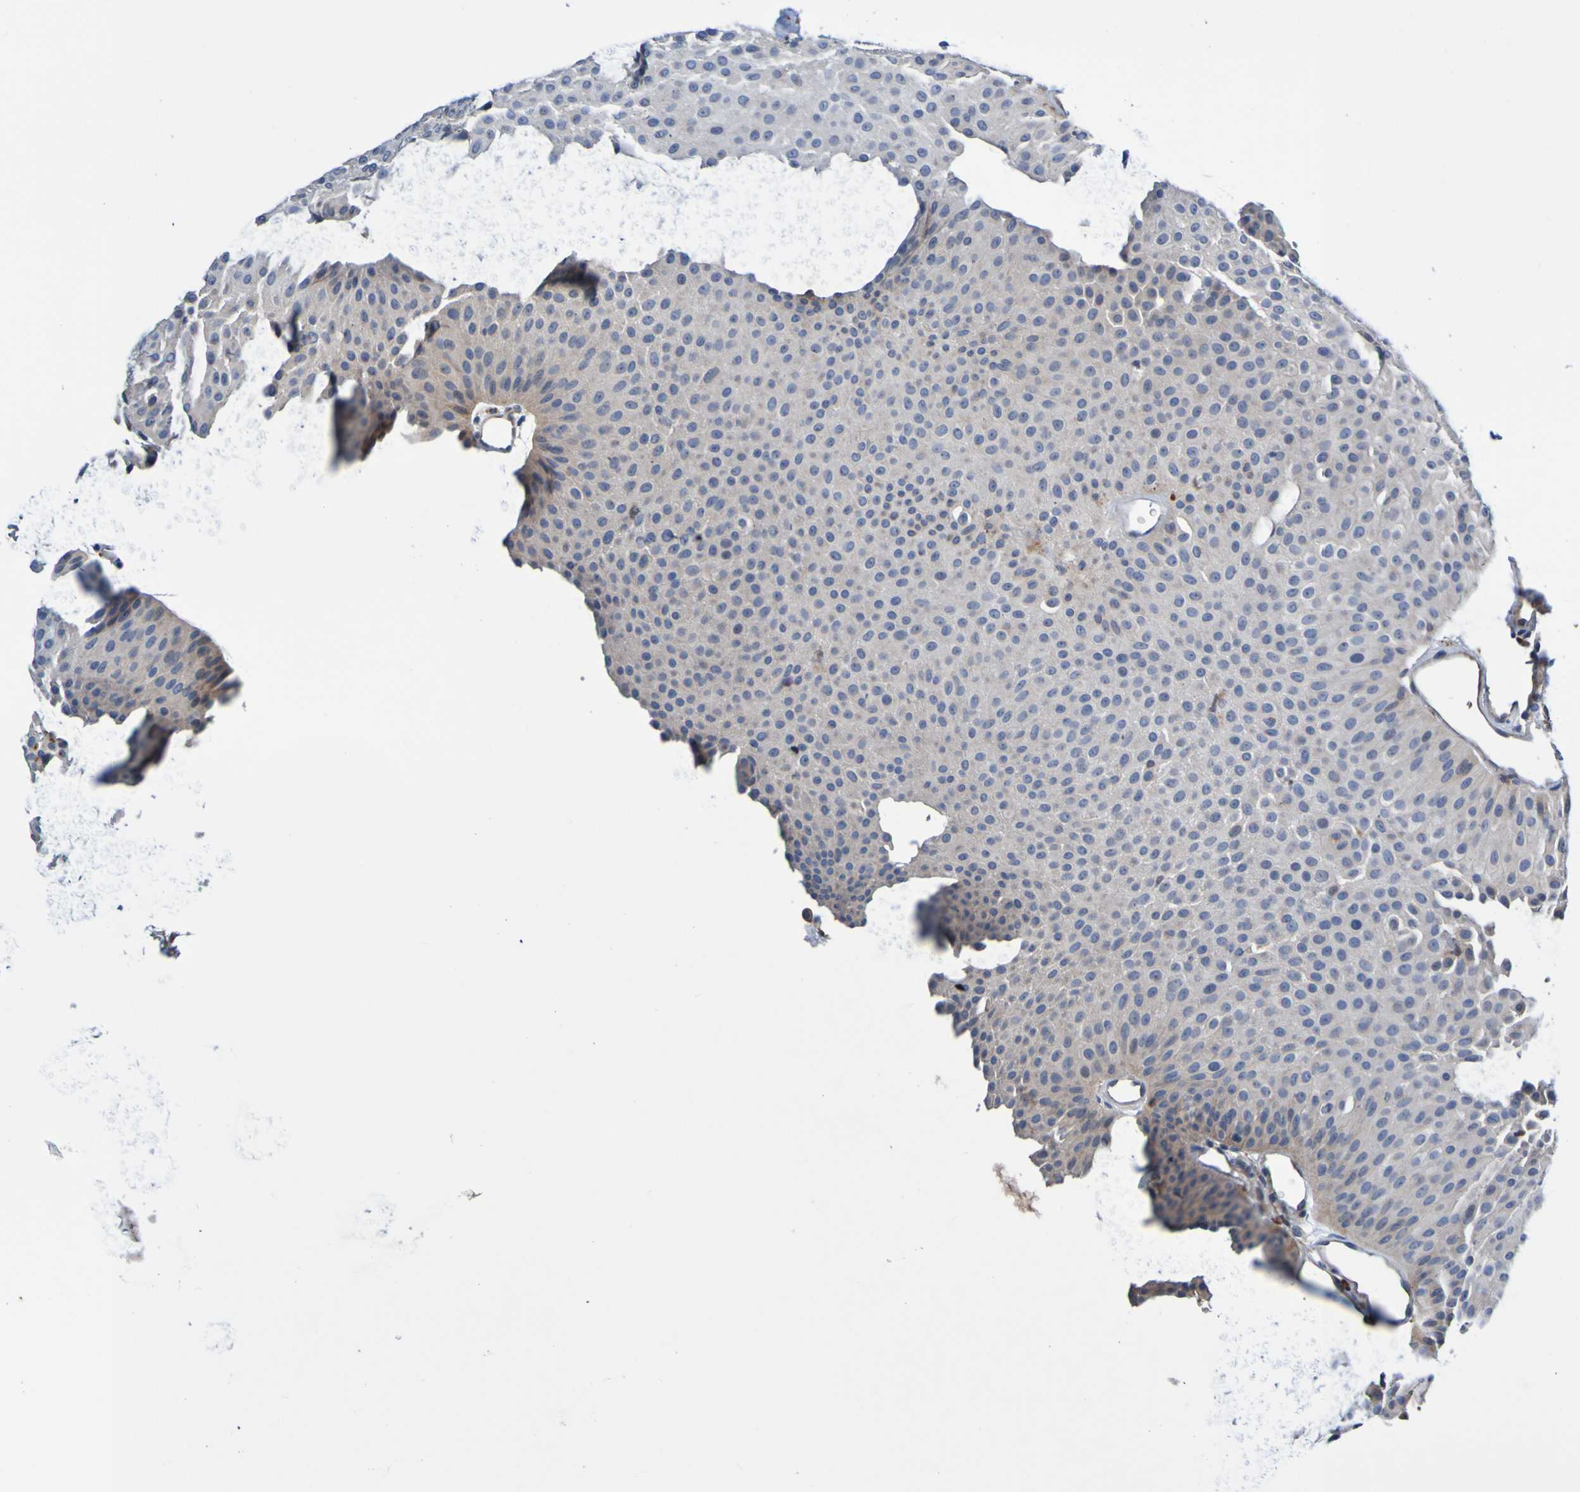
{"staining": {"intensity": "weak", "quantity": ">75%", "location": "cytoplasmic/membranous"}, "tissue": "urothelial cancer", "cell_type": "Tumor cells", "image_type": "cancer", "snomed": [{"axis": "morphology", "description": "Urothelial carcinoma, Low grade"}, {"axis": "topography", "description": "Urinary bladder"}], "caption": "Immunohistochemistry (DAB (3,3'-diaminobenzidine)) staining of human urothelial cancer exhibits weak cytoplasmic/membranous protein positivity in about >75% of tumor cells.", "gene": "METAP2", "patient": {"sex": "female", "age": 60}}